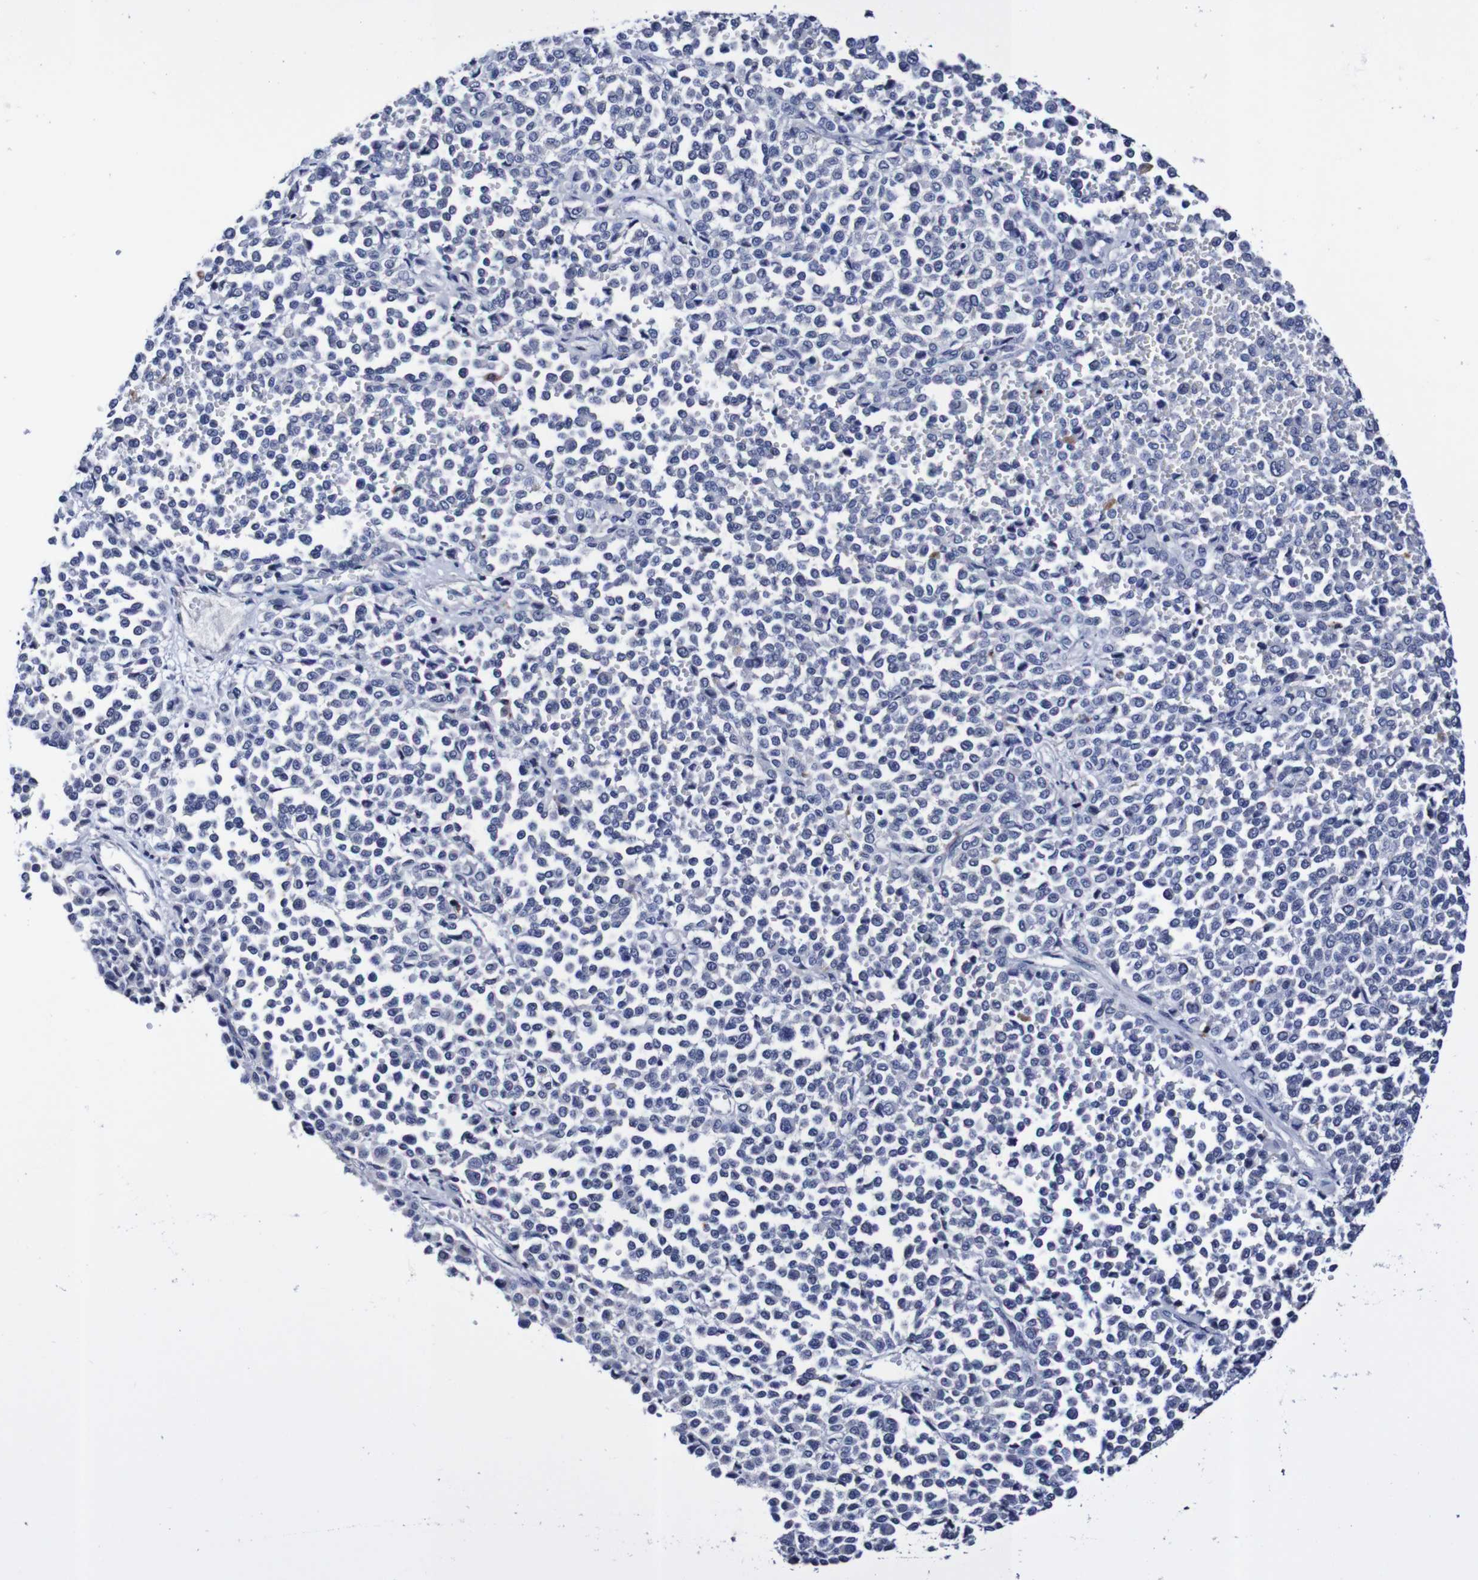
{"staining": {"intensity": "negative", "quantity": "none", "location": "none"}, "tissue": "melanoma", "cell_type": "Tumor cells", "image_type": "cancer", "snomed": [{"axis": "morphology", "description": "Malignant melanoma, Metastatic site"}, {"axis": "topography", "description": "Pancreas"}], "caption": "Immunohistochemical staining of malignant melanoma (metastatic site) exhibits no significant positivity in tumor cells.", "gene": "ACVR1C", "patient": {"sex": "female", "age": 30}}